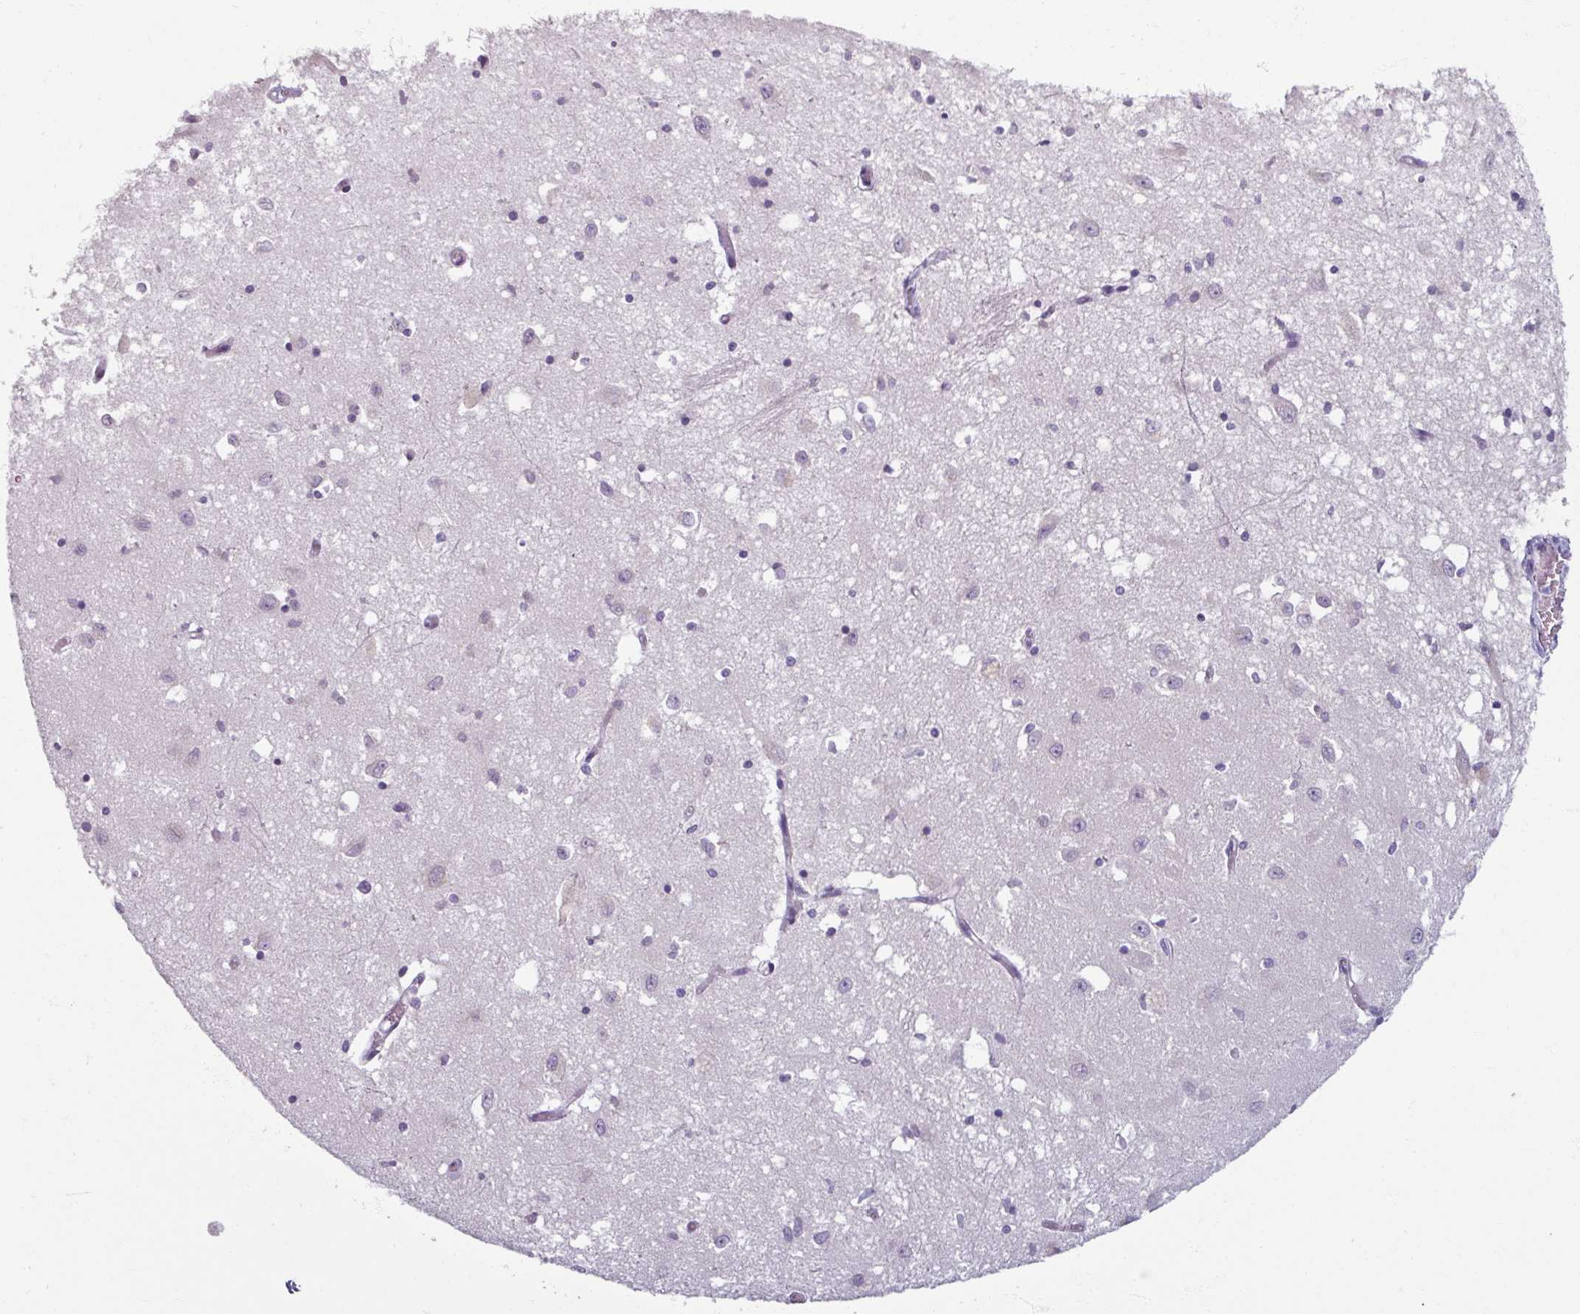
{"staining": {"intensity": "negative", "quantity": "none", "location": "none"}, "tissue": "caudate", "cell_type": "Glial cells", "image_type": "normal", "snomed": [{"axis": "morphology", "description": "Normal tissue, NOS"}, {"axis": "topography", "description": "Lateral ventricle wall"}], "caption": "This is a histopathology image of immunohistochemistry staining of unremarkable caudate, which shows no expression in glial cells. Brightfield microscopy of IHC stained with DAB (3,3'-diaminobenzidine) (brown) and hematoxylin (blue), captured at high magnification.", "gene": "SMIM11", "patient": {"sex": "male", "age": 70}}